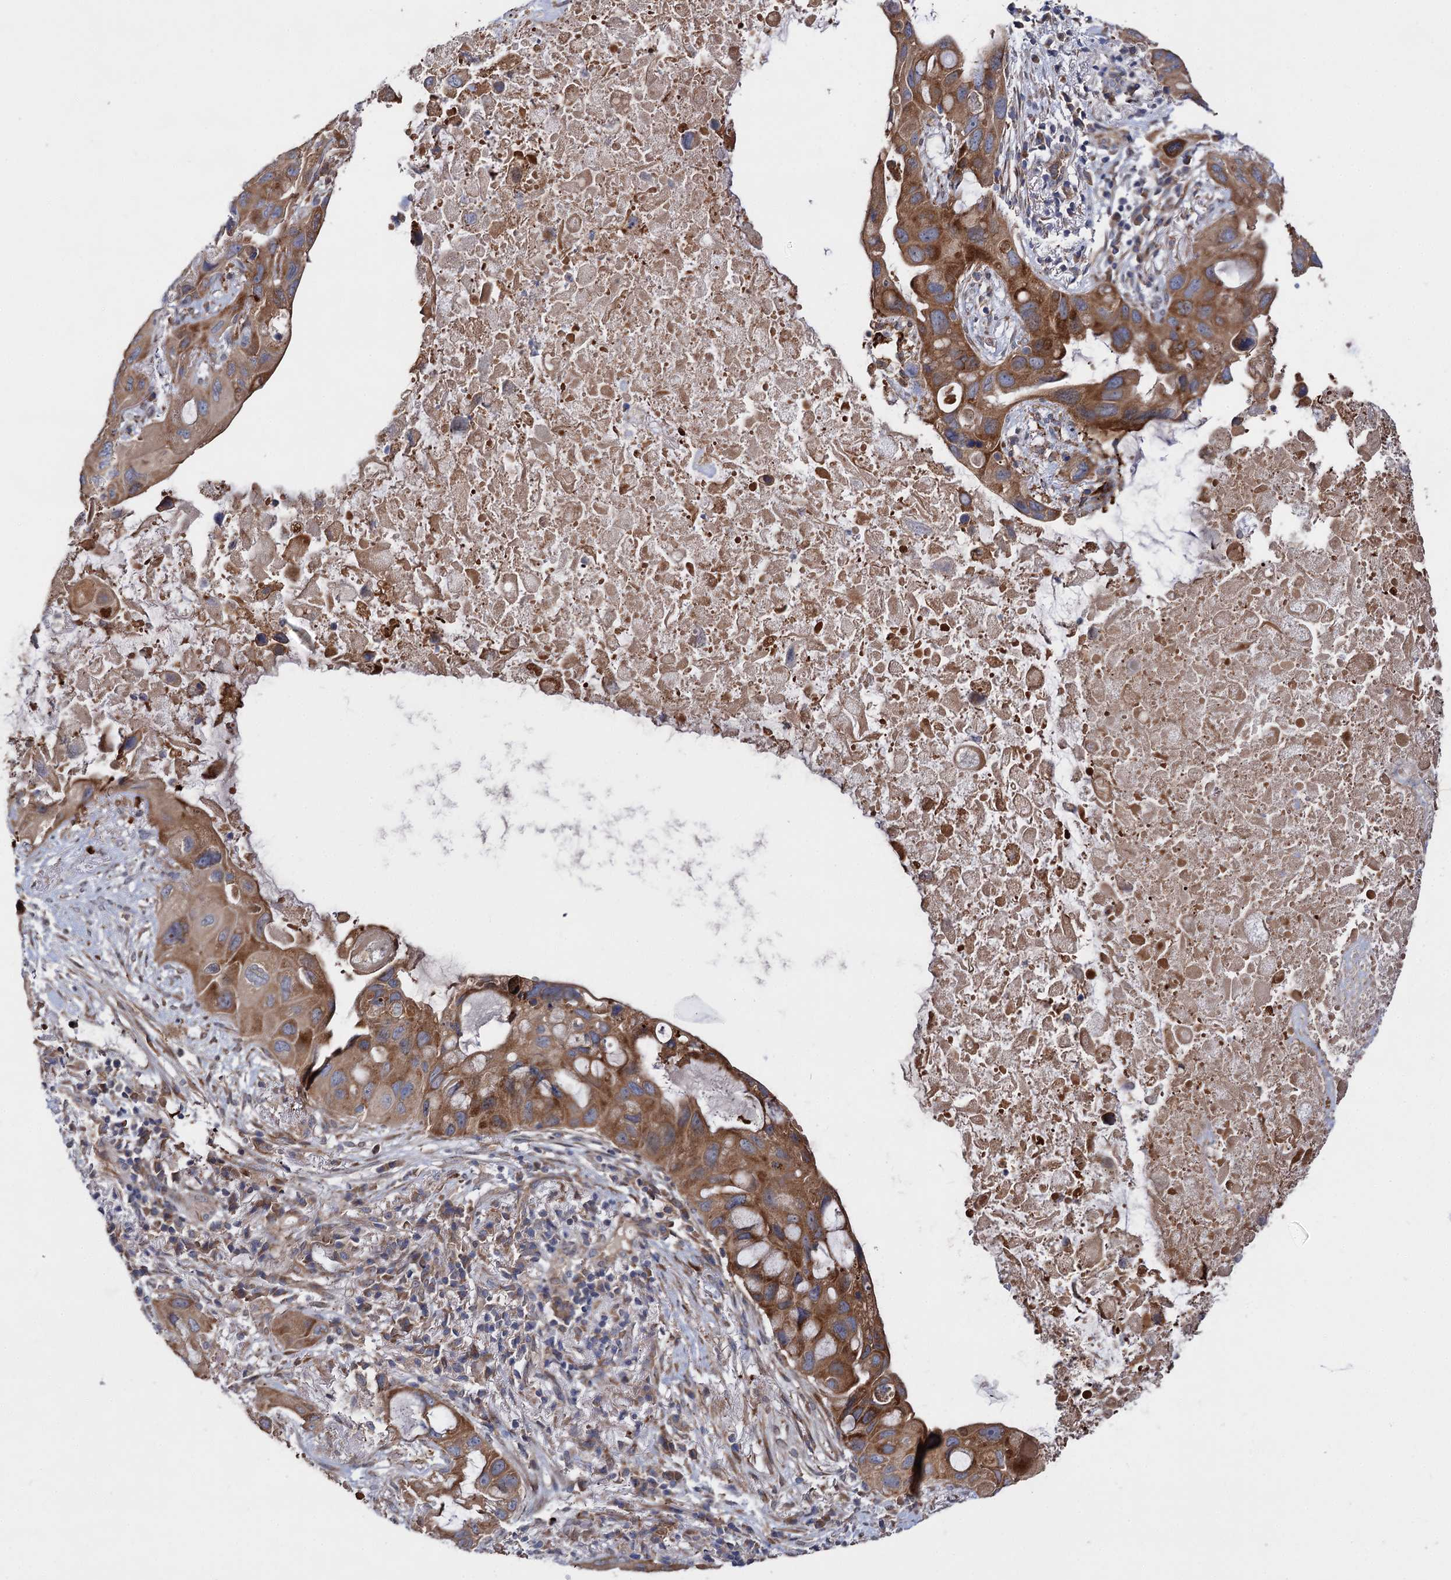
{"staining": {"intensity": "moderate", "quantity": ">75%", "location": "cytoplasmic/membranous"}, "tissue": "lung cancer", "cell_type": "Tumor cells", "image_type": "cancer", "snomed": [{"axis": "morphology", "description": "Squamous cell carcinoma, NOS"}, {"axis": "topography", "description": "Lung"}], "caption": "Tumor cells show moderate cytoplasmic/membranous staining in about >75% of cells in lung cancer.", "gene": "NAA25", "patient": {"sex": "female", "age": 73}}